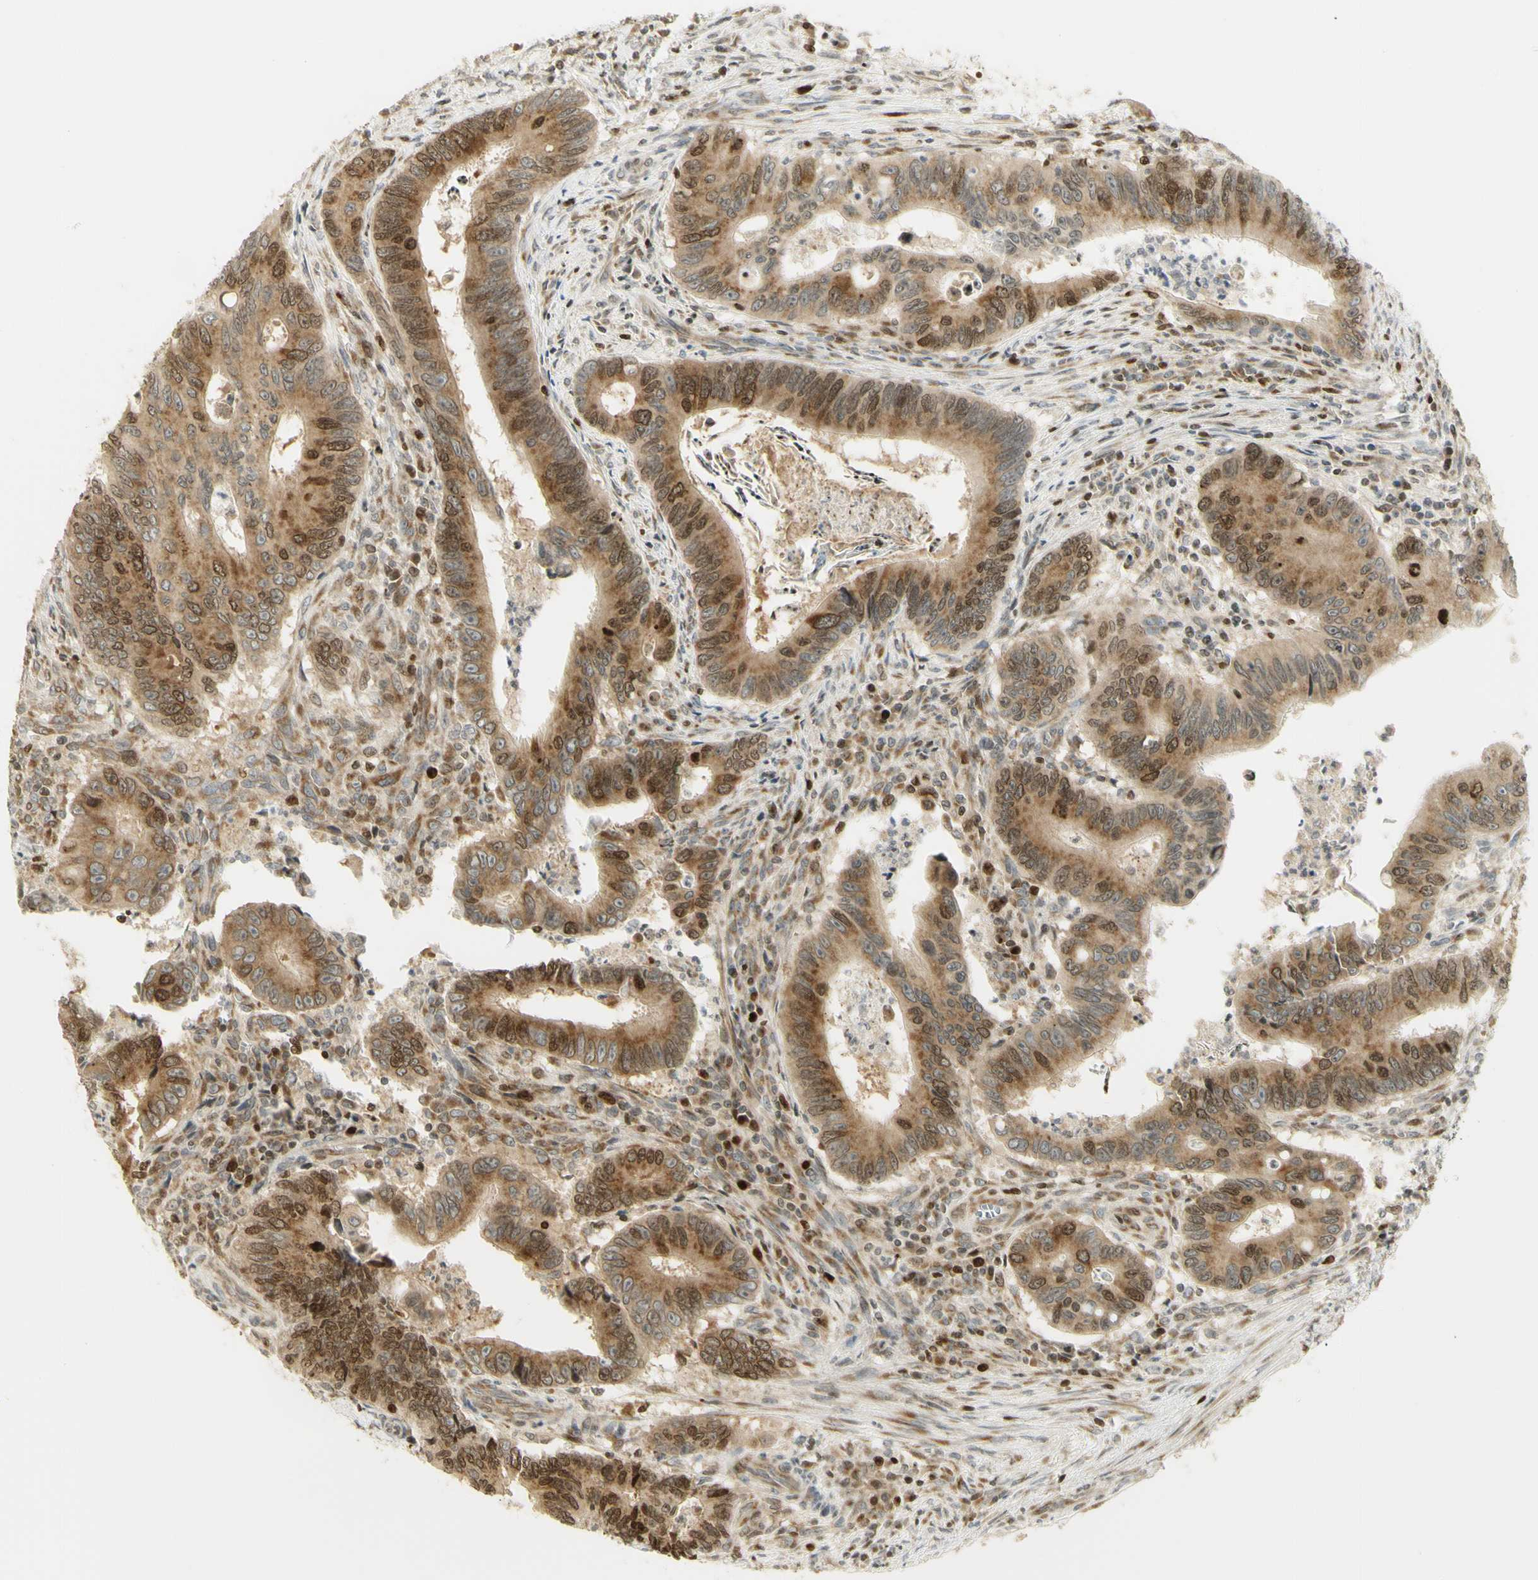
{"staining": {"intensity": "moderate", "quantity": ">75%", "location": "cytoplasmic/membranous,nuclear"}, "tissue": "colorectal cancer", "cell_type": "Tumor cells", "image_type": "cancer", "snomed": [{"axis": "morphology", "description": "Inflammation, NOS"}, {"axis": "morphology", "description": "Adenocarcinoma, NOS"}, {"axis": "topography", "description": "Colon"}], "caption": "A brown stain highlights moderate cytoplasmic/membranous and nuclear expression of a protein in colorectal adenocarcinoma tumor cells. (DAB = brown stain, brightfield microscopy at high magnification).", "gene": "KIF11", "patient": {"sex": "male", "age": 72}}